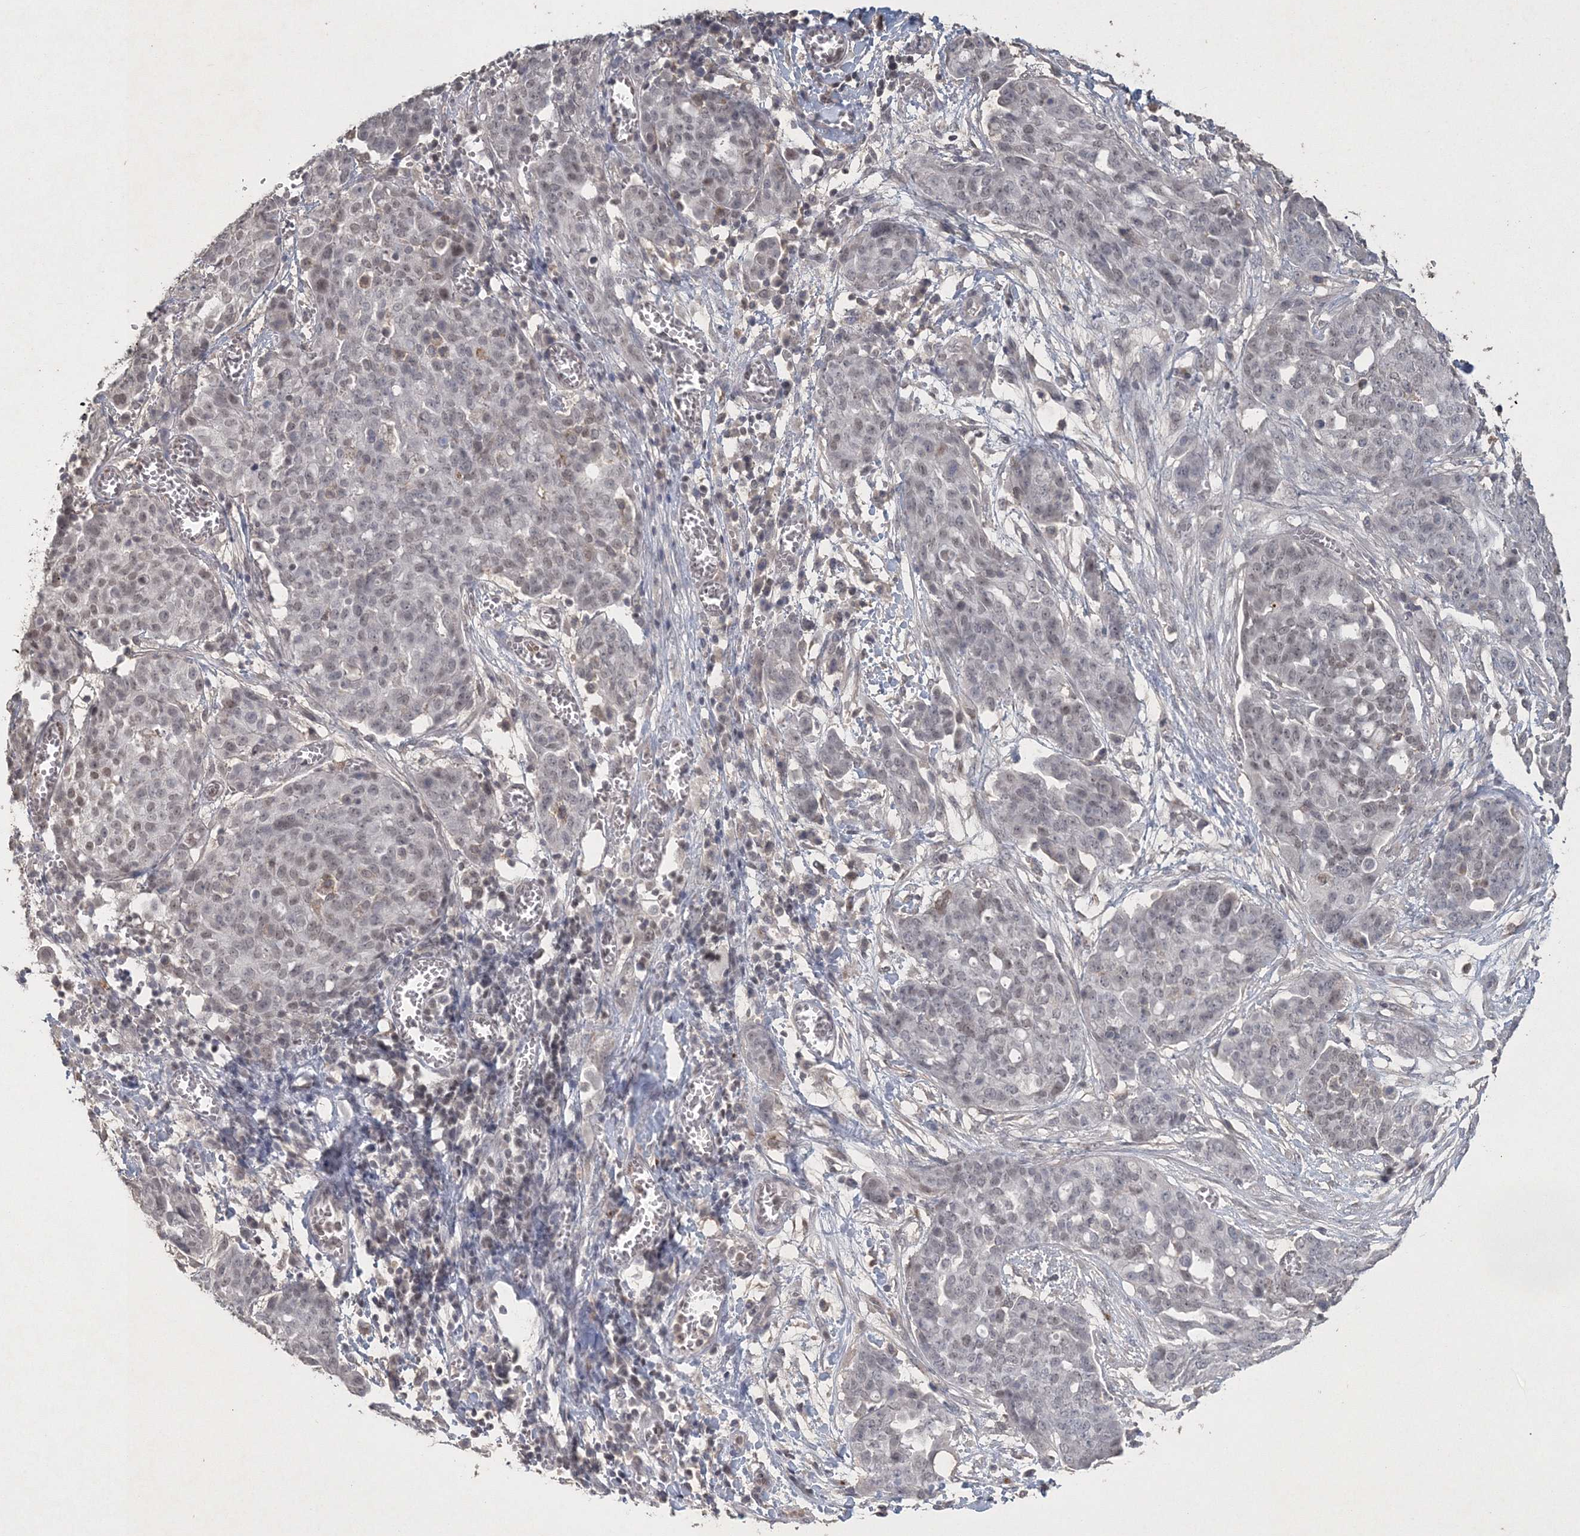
{"staining": {"intensity": "weak", "quantity": "<25%", "location": "nuclear"}, "tissue": "ovarian cancer", "cell_type": "Tumor cells", "image_type": "cancer", "snomed": [{"axis": "morphology", "description": "Cystadenocarcinoma, serous, NOS"}, {"axis": "topography", "description": "Soft tissue"}, {"axis": "topography", "description": "Ovary"}], "caption": "Photomicrograph shows no protein staining in tumor cells of ovarian serous cystadenocarcinoma tissue. Brightfield microscopy of IHC stained with DAB (3,3'-diaminobenzidine) (brown) and hematoxylin (blue), captured at high magnification.", "gene": "UIMC1", "patient": {"sex": "female", "age": 57}}